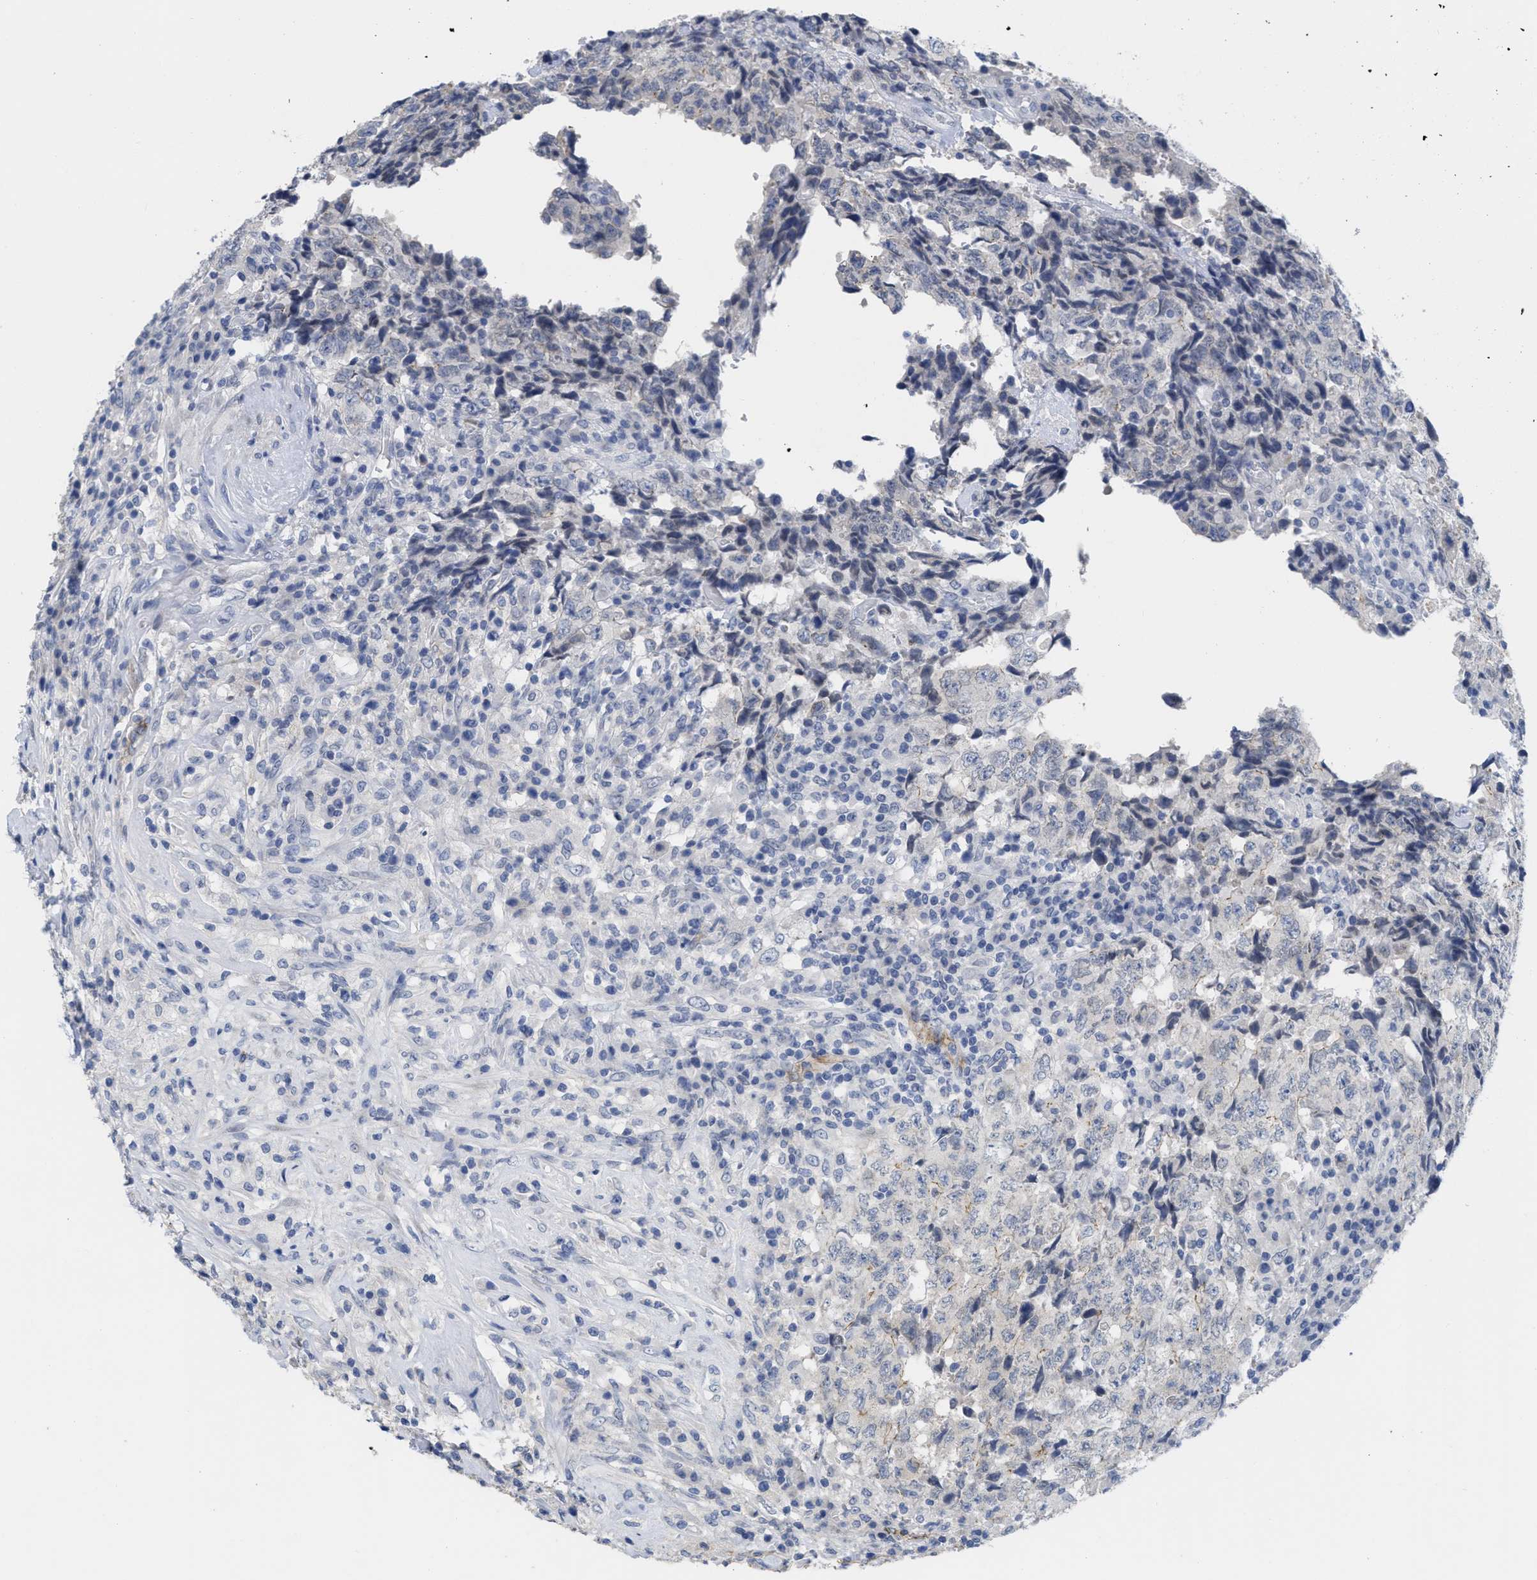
{"staining": {"intensity": "negative", "quantity": "none", "location": "none"}, "tissue": "testis cancer", "cell_type": "Tumor cells", "image_type": "cancer", "snomed": [{"axis": "morphology", "description": "Necrosis, NOS"}, {"axis": "morphology", "description": "Carcinoma, Embryonal, NOS"}, {"axis": "topography", "description": "Testis"}], "caption": "A high-resolution photomicrograph shows IHC staining of testis cancer (embryonal carcinoma), which exhibits no significant expression in tumor cells. Nuclei are stained in blue.", "gene": "ACKR1", "patient": {"sex": "male", "age": 19}}